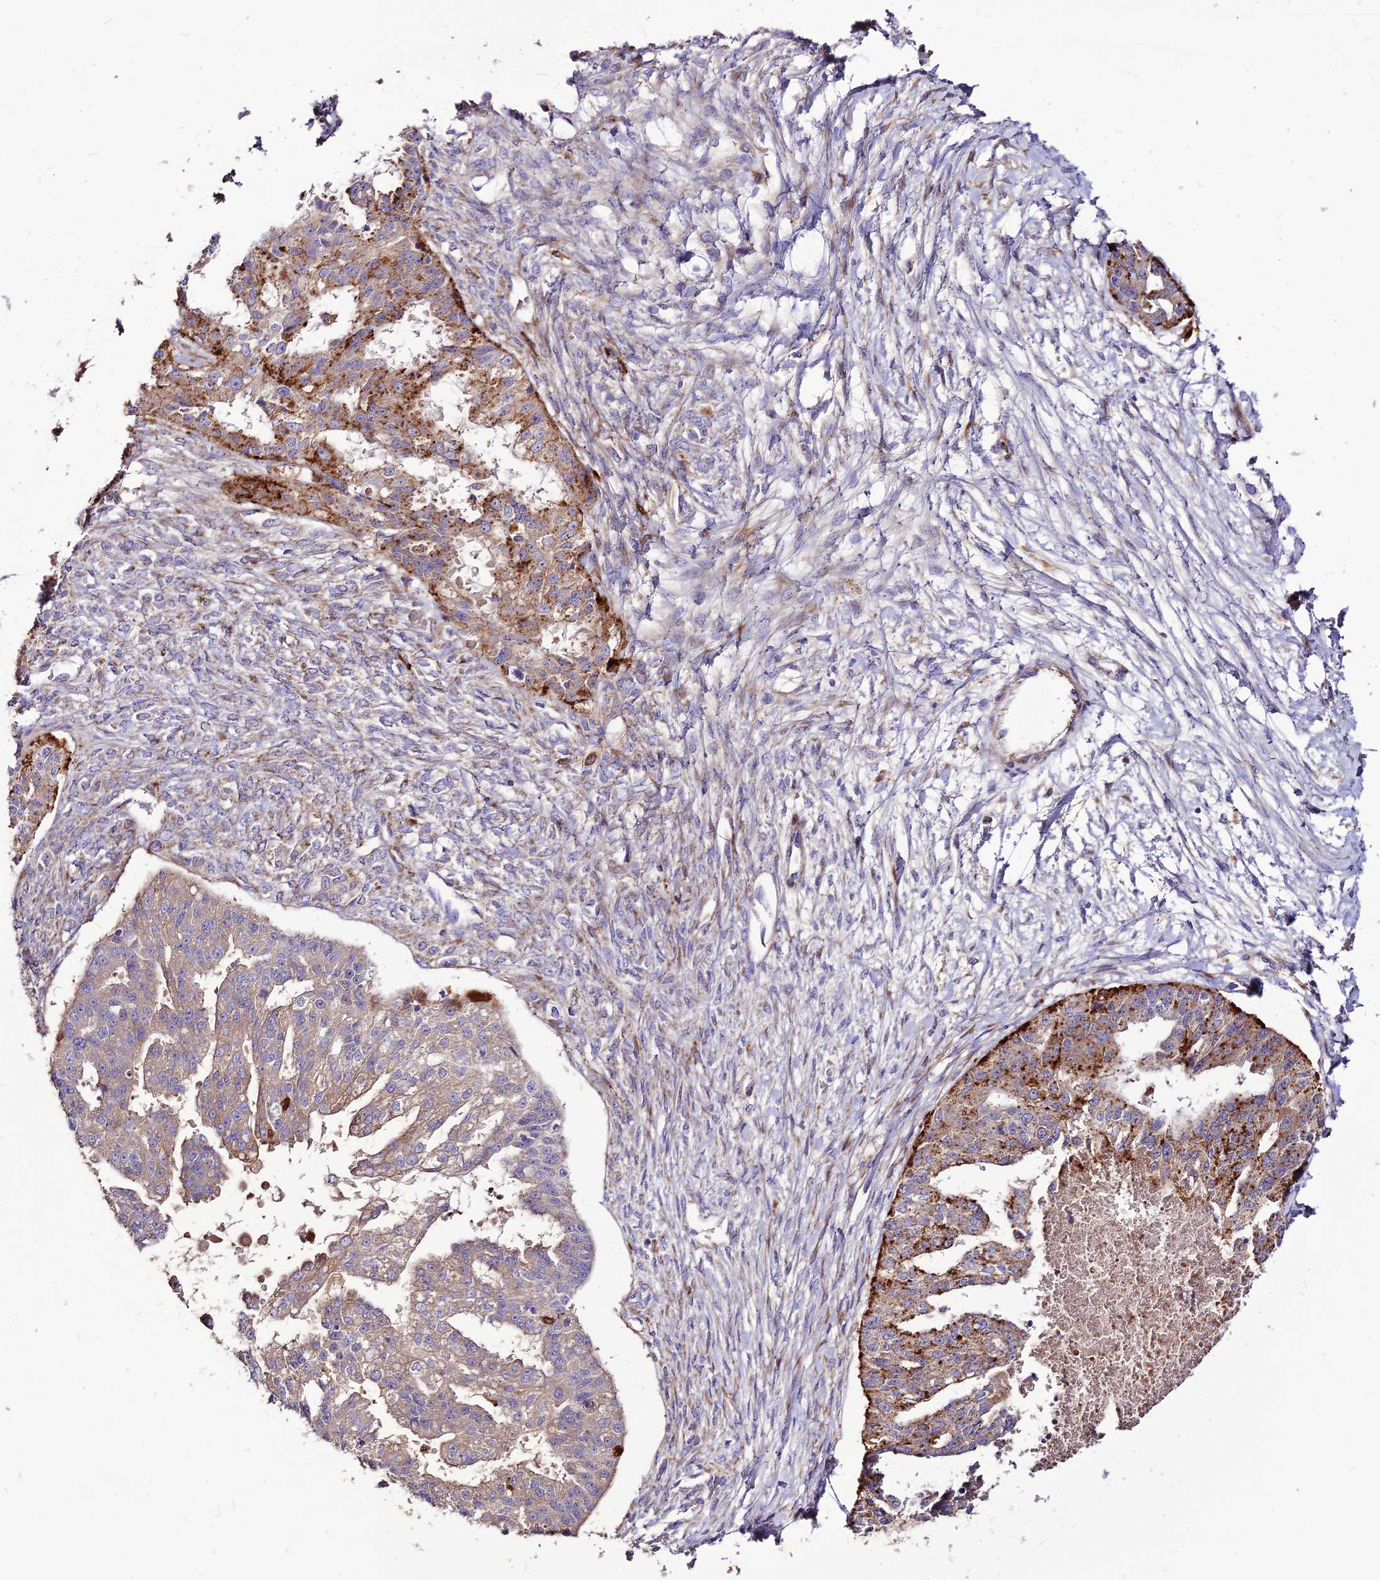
{"staining": {"intensity": "moderate", "quantity": "25%-75%", "location": "cytoplasmic/membranous"}, "tissue": "ovarian cancer", "cell_type": "Tumor cells", "image_type": "cancer", "snomed": [{"axis": "morphology", "description": "Cystadenocarcinoma, serous, NOS"}, {"axis": "topography", "description": "Ovary"}], "caption": "Immunohistochemistry (IHC) (DAB (3,3'-diaminobenzidine)) staining of human ovarian cancer displays moderate cytoplasmic/membranous protein staining in about 25%-75% of tumor cells. Nuclei are stained in blue.", "gene": "RIMOC1", "patient": {"sex": "female", "age": 58}}